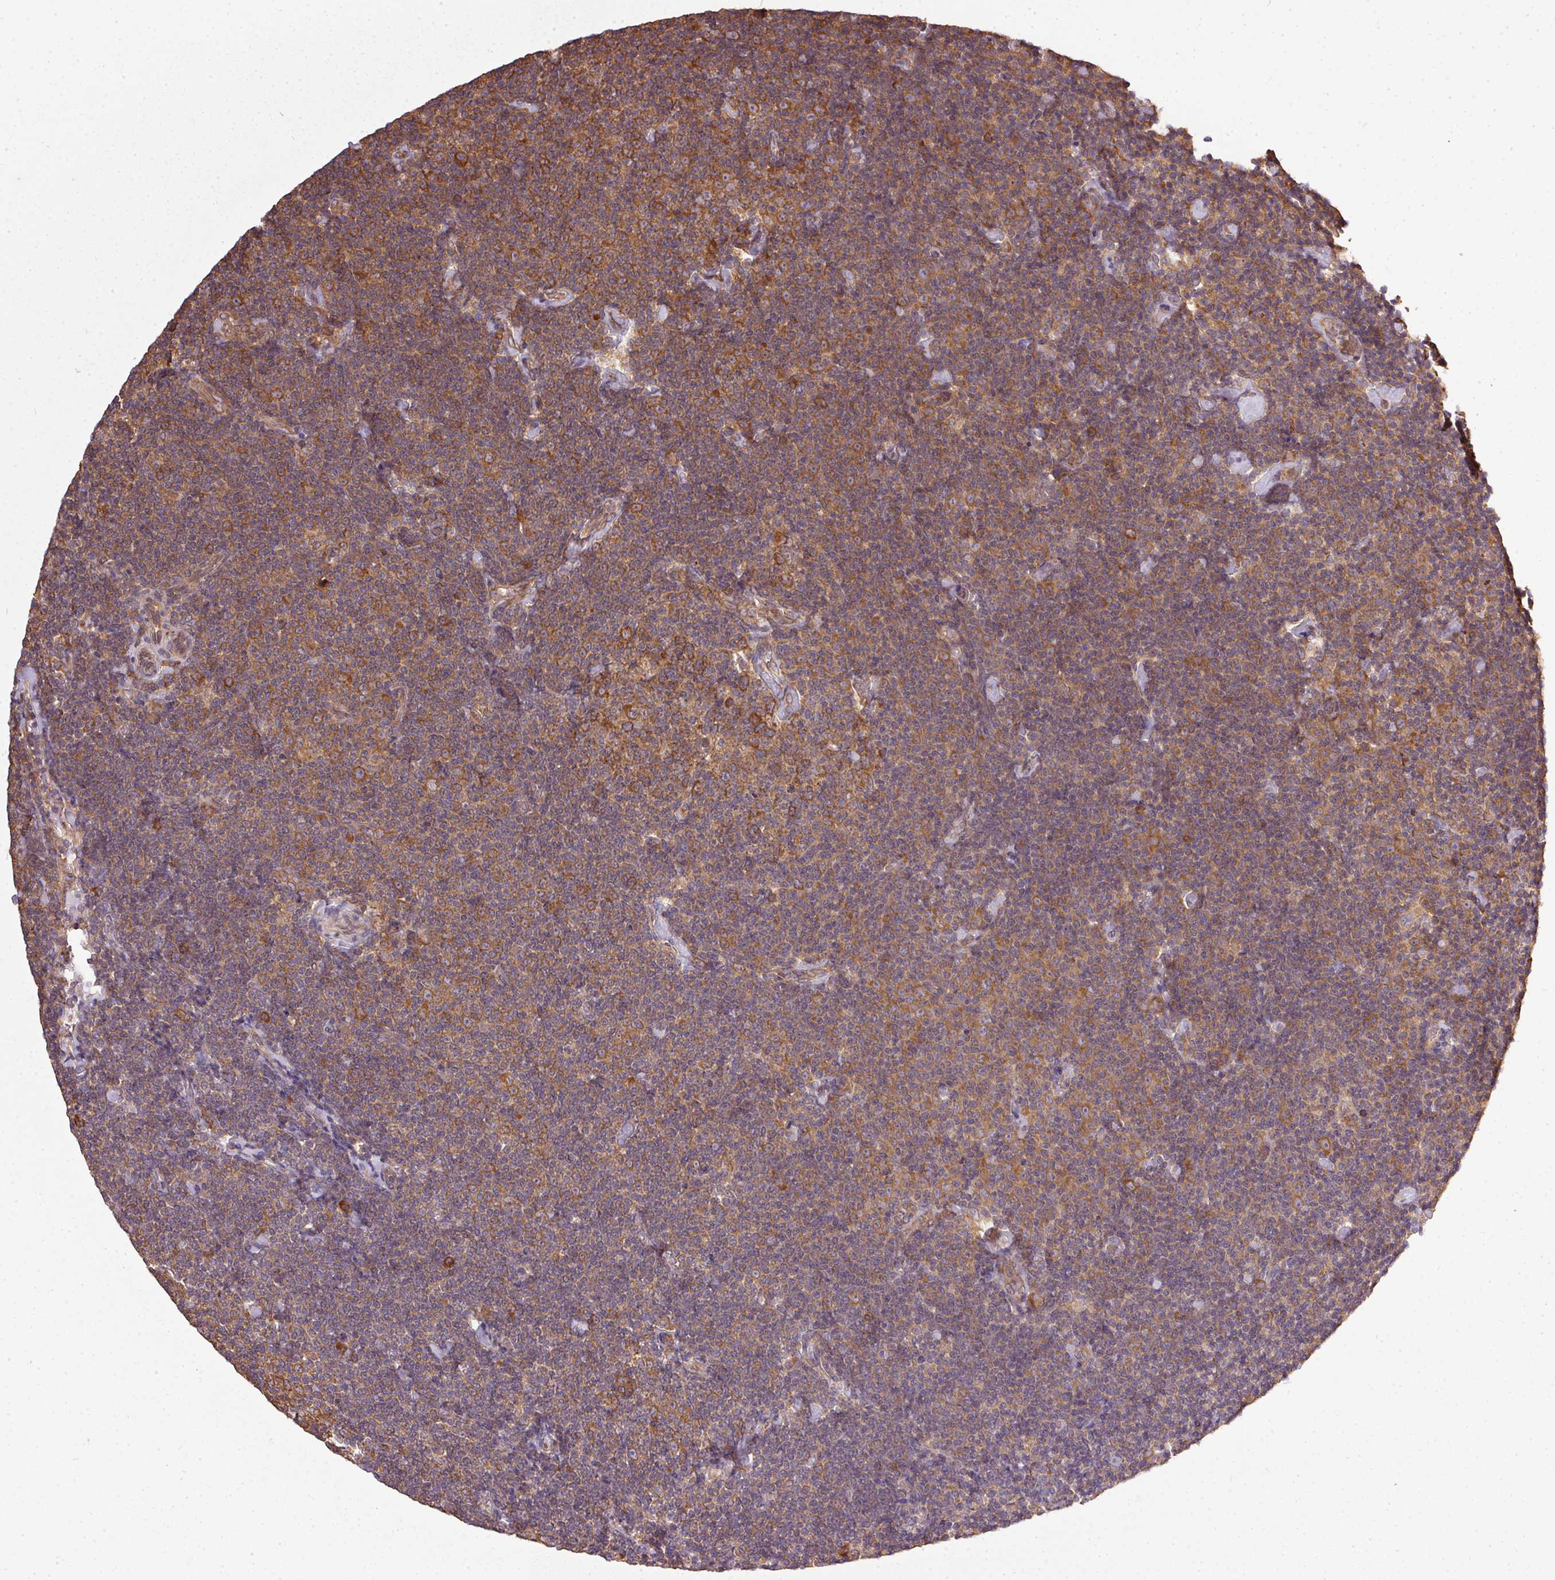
{"staining": {"intensity": "moderate", "quantity": ">75%", "location": "cytoplasmic/membranous"}, "tissue": "lymphoma", "cell_type": "Tumor cells", "image_type": "cancer", "snomed": [{"axis": "morphology", "description": "Malignant lymphoma, non-Hodgkin's type, Low grade"}, {"axis": "topography", "description": "Lymph node"}], "caption": "Immunohistochemistry histopathology image of lymphoma stained for a protein (brown), which demonstrates medium levels of moderate cytoplasmic/membranous staining in about >75% of tumor cells.", "gene": "EIF2S1", "patient": {"sex": "male", "age": 81}}